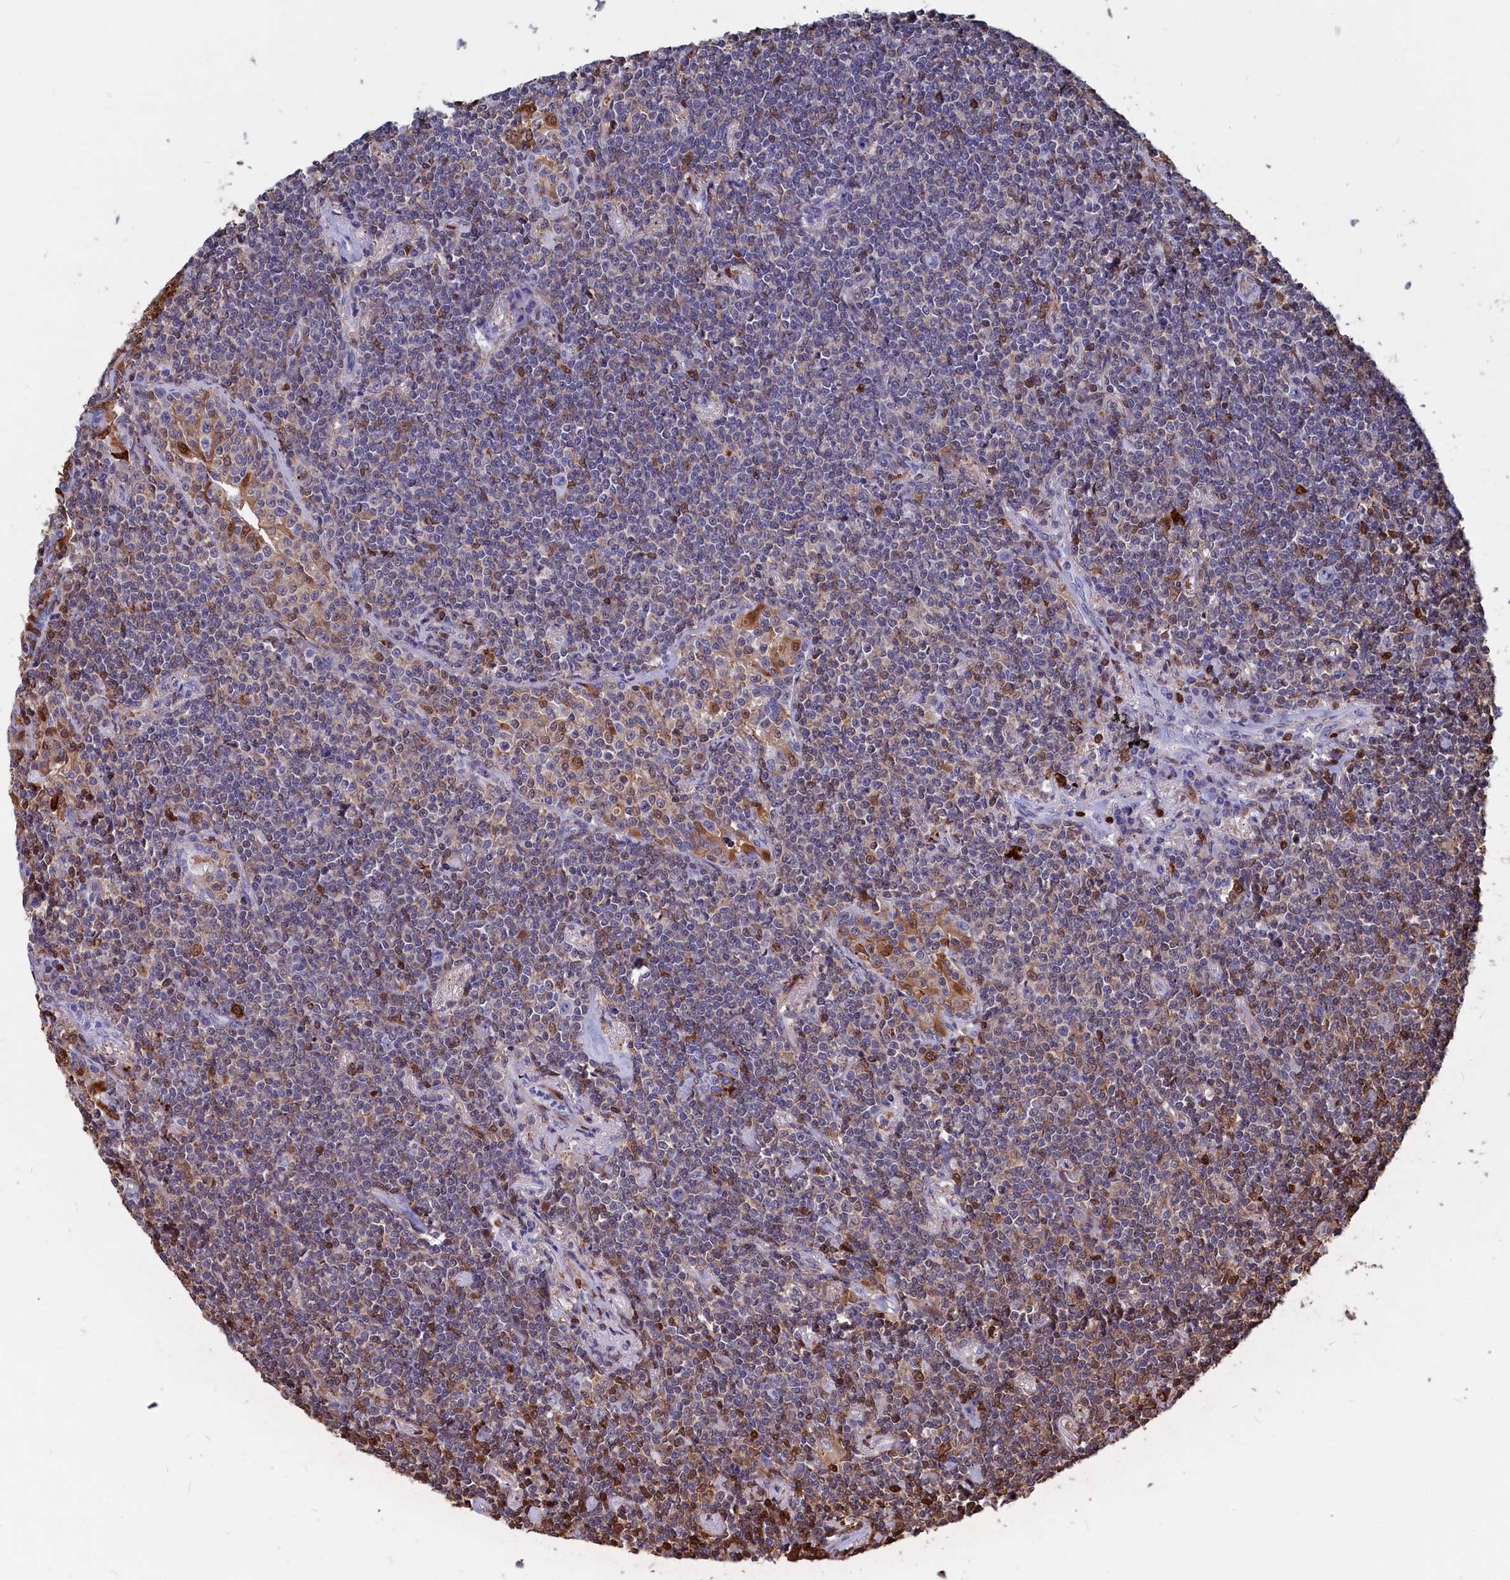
{"staining": {"intensity": "weak", "quantity": "<25%", "location": "cytoplasmic/membranous"}, "tissue": "lymphoma", "cell_type": "Tumor cells", "image_type": "cancer", "snomed": [{"axis": "morphology", "description": "Malignant lymphoma, non-Hodgkin's type, Low grade"}, {"axis": "topography", "description": "Lung"}], "caption": "IHC photomicrograph of human malignant lymphoma, non-Hodgkin's type (low-grade) stained for a protein (brown), which reveals no expression in tumor cells. Brightfield microscopy of IHC stained with DAB (brown) and hematoxylin (blue), captured at high magnification.", "gene": "CRIP1", "patient": {"sex": "female", "age": 71}}